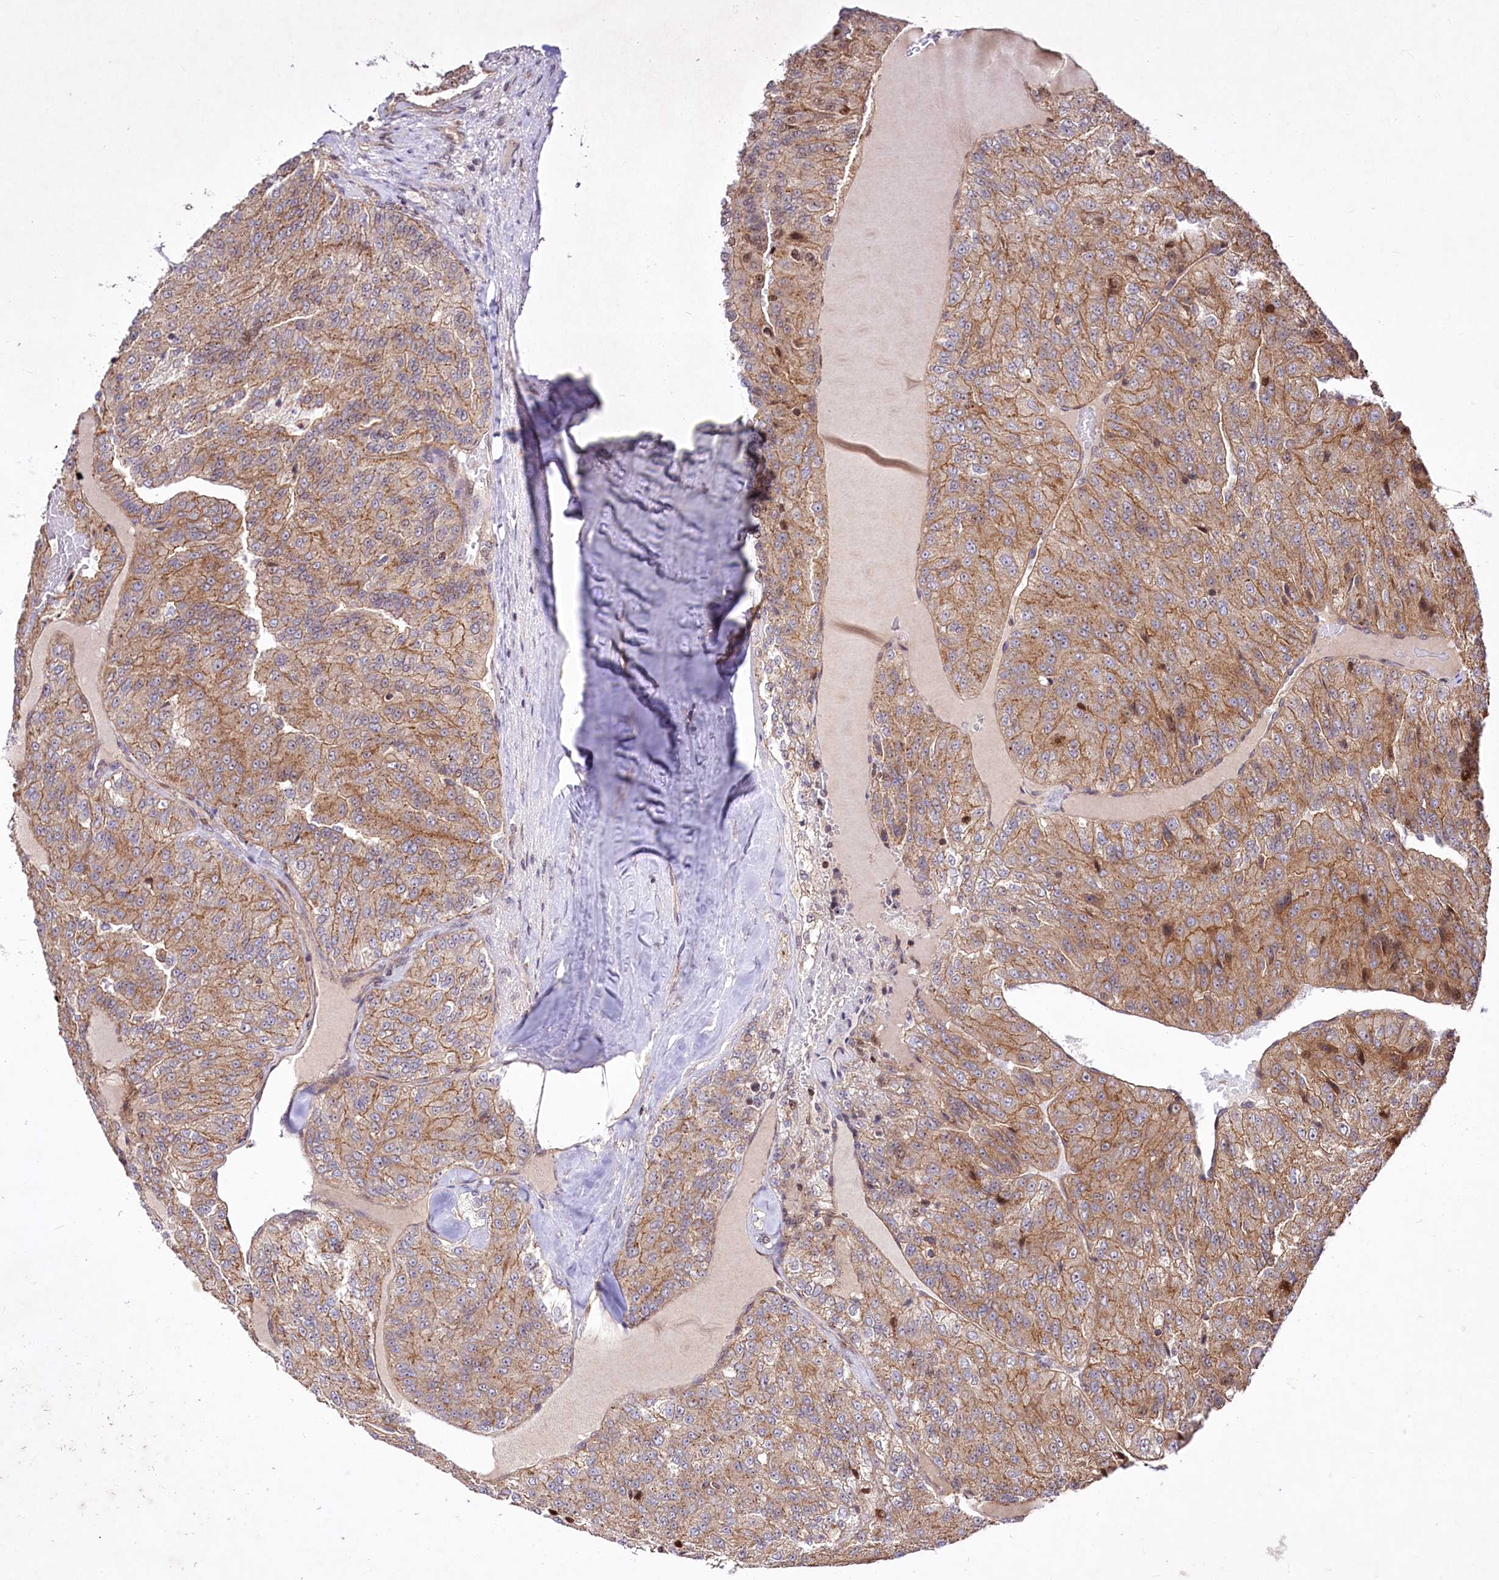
{"staining": {"intensity": "moderate", "quantity": ">75%", "location": "cytoplasmic/membranous"}, "tissue": "renal cancer", "cell_type": "Tumor cells", "image_type": "cancer", "snomed": [{"axis": "morphology", "description": "Adenocarcinoma, NOS"}, {"axis": "topography", "description": "Kidney"}], "caption": "Immunohistochemistry micrograph of human renal adenocarcinoma stained for a protein (brown), which shows medium levels of moderate cytoplasmic/membranous expression in about >75% of tumor cells.", "gene": "ZFYVE27", "patient": {"sex": "female", "age": 63}}